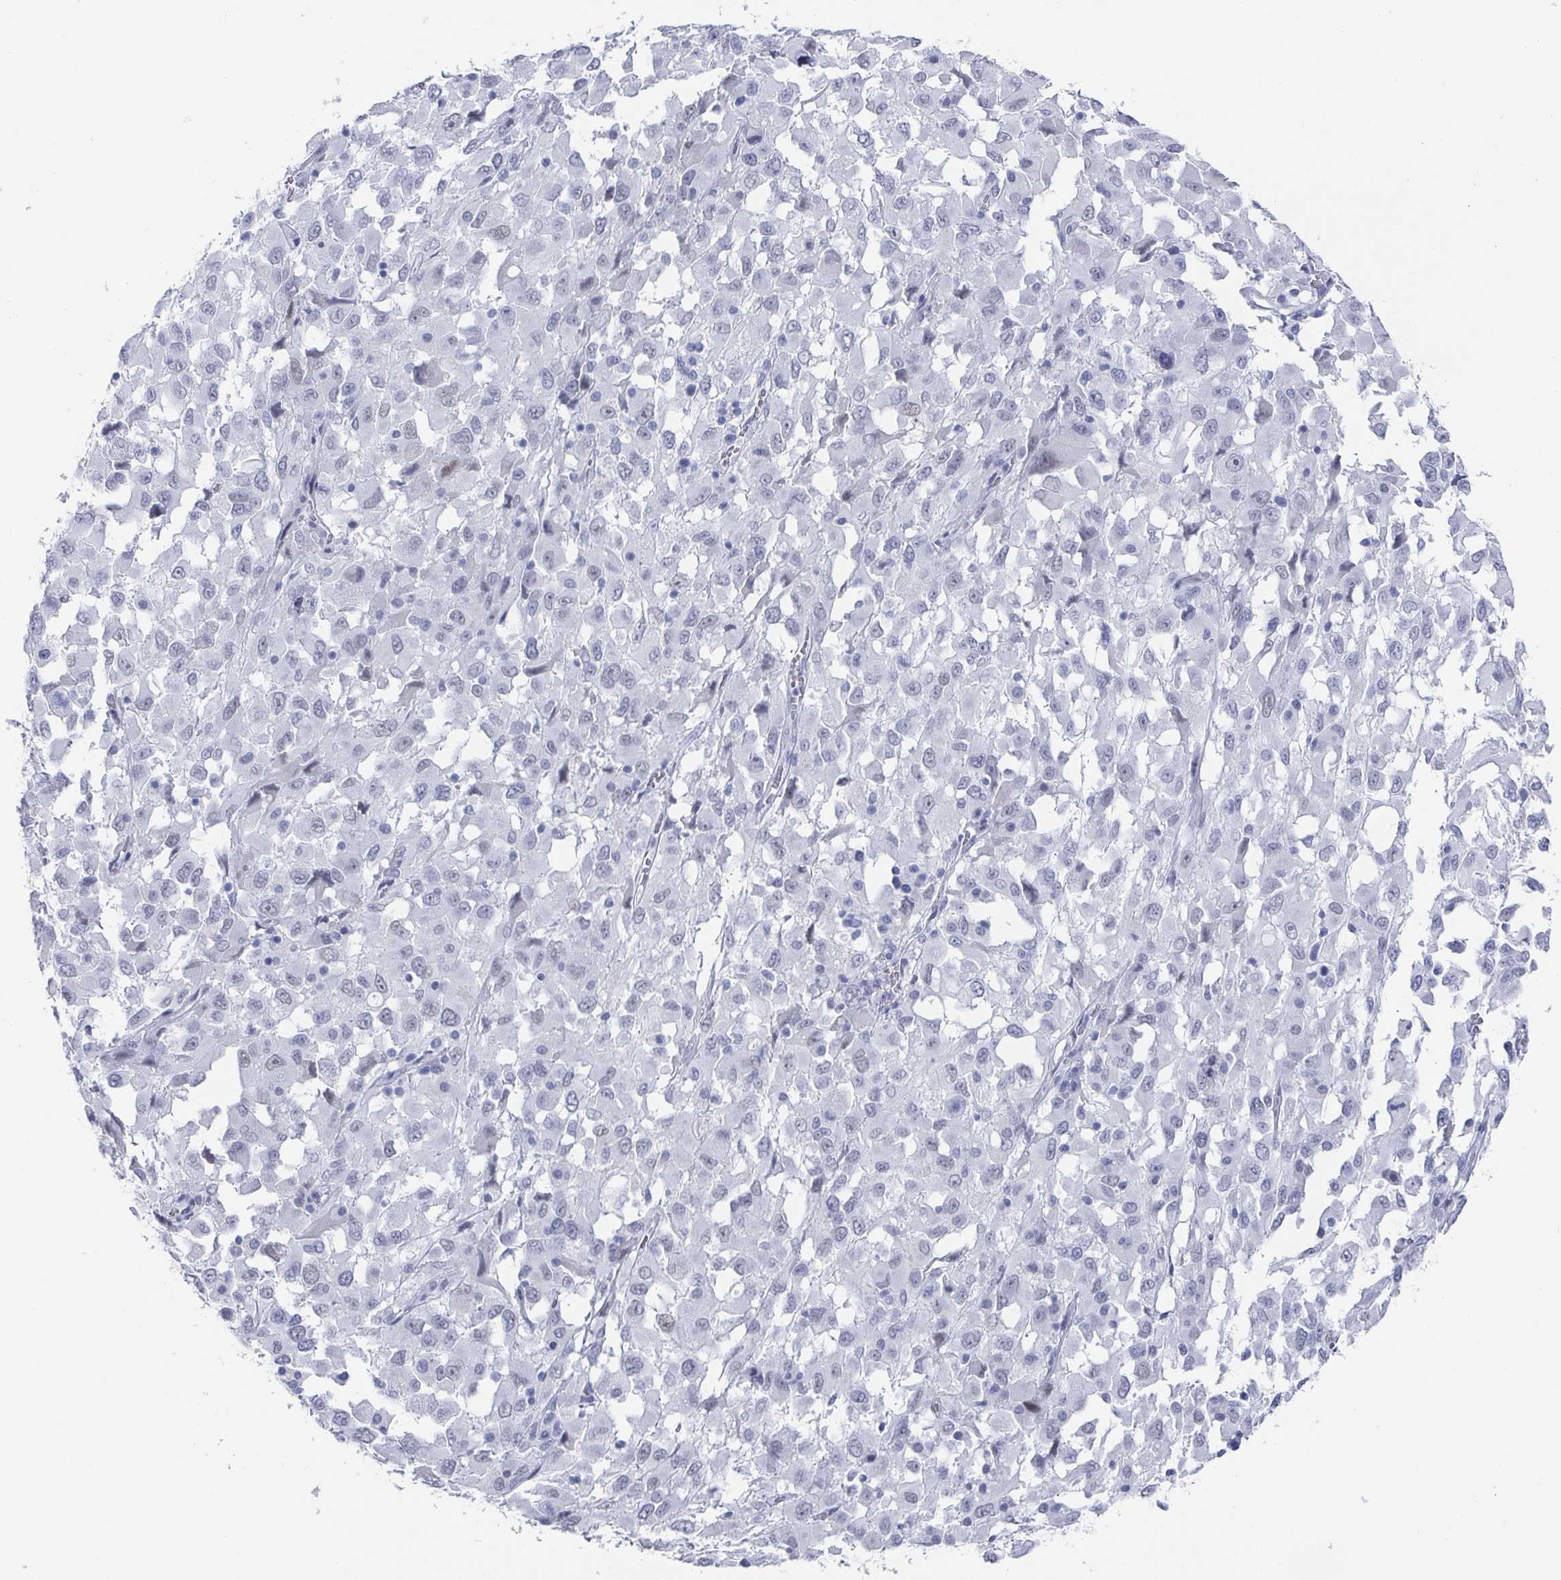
{"staining": {"intensity": "negative", "quantity": "none", "location": "none"}, "tissue": "melanoma", "cell_type": "Tumor cells", "image_type": "cancer", "snomed": [{"axis": "morphology", "description": "Malignant melanoma, Metastatic site"}, {"axis": "topography", "description": "Soft tissue"}], "caption": "A high-resolution histopathology image shows IHC staining of melanoma, which shows no significant expression in tumor cells.", "gene": "CAMKV", "patient": {"sex": "male", "age": 50}}